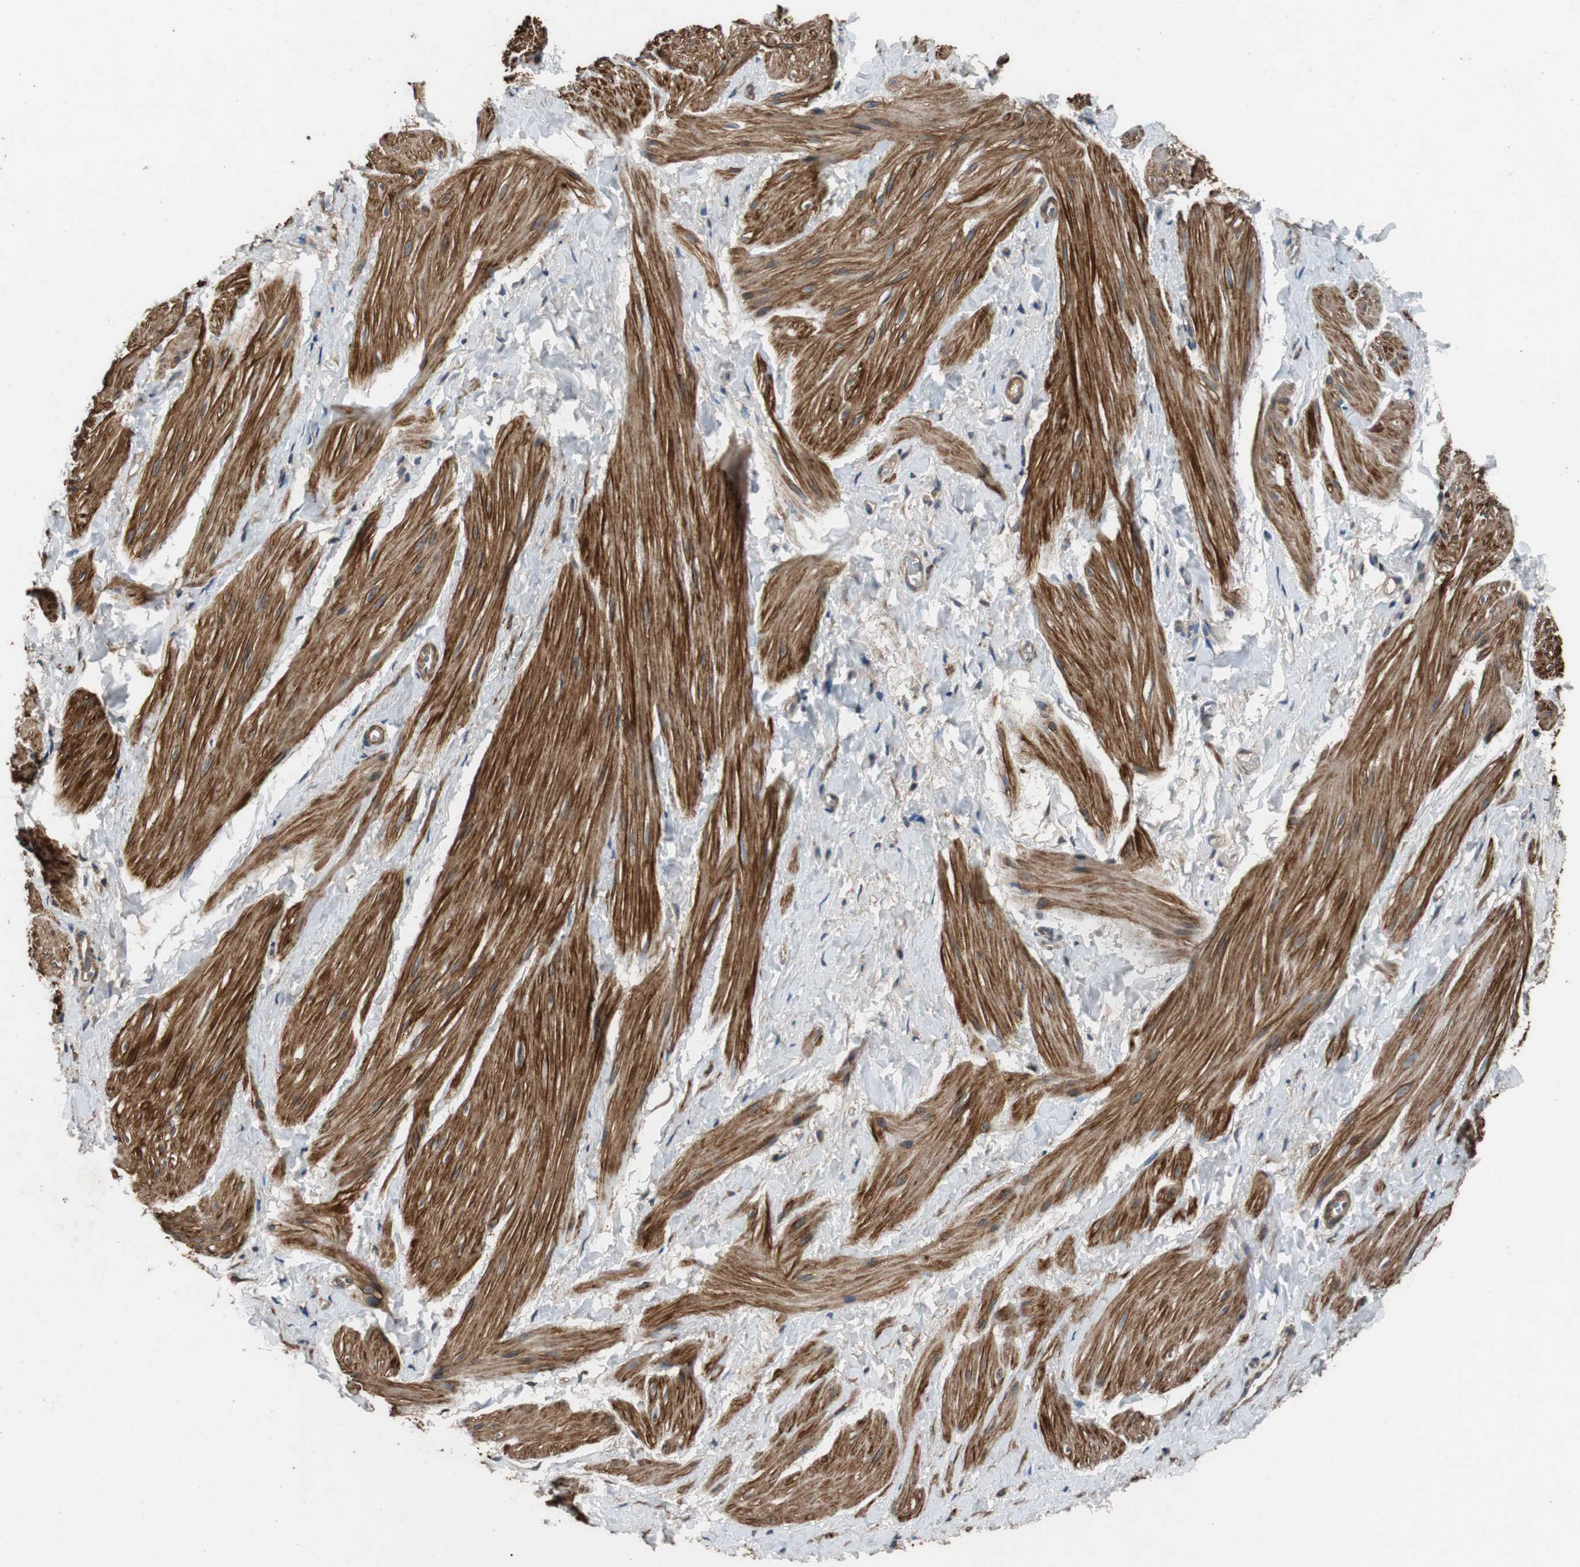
{"staining": {"intensity": "strong", "quantity": ">75%", "location": "cytoplasmic/membranous"}, "tissue": "smooth muscle", "cell_type": "Smooth muscle cells", "image_type": "normal", "snomed": [{"axis": "morphology", "description": "Normal tissue, NOS"}, {"axis": "topography", "description": "Smooth muscle"}], "caption": "Benign smooth muscle exhibits strong cytoplasmic/membranous positivity in approximately >75% of smooth muscle cells (DAB IHC with brightfield microscopy, high magnification)..", "gene": "PITRM1", "patient": {"sex": "male", "age": 16}}